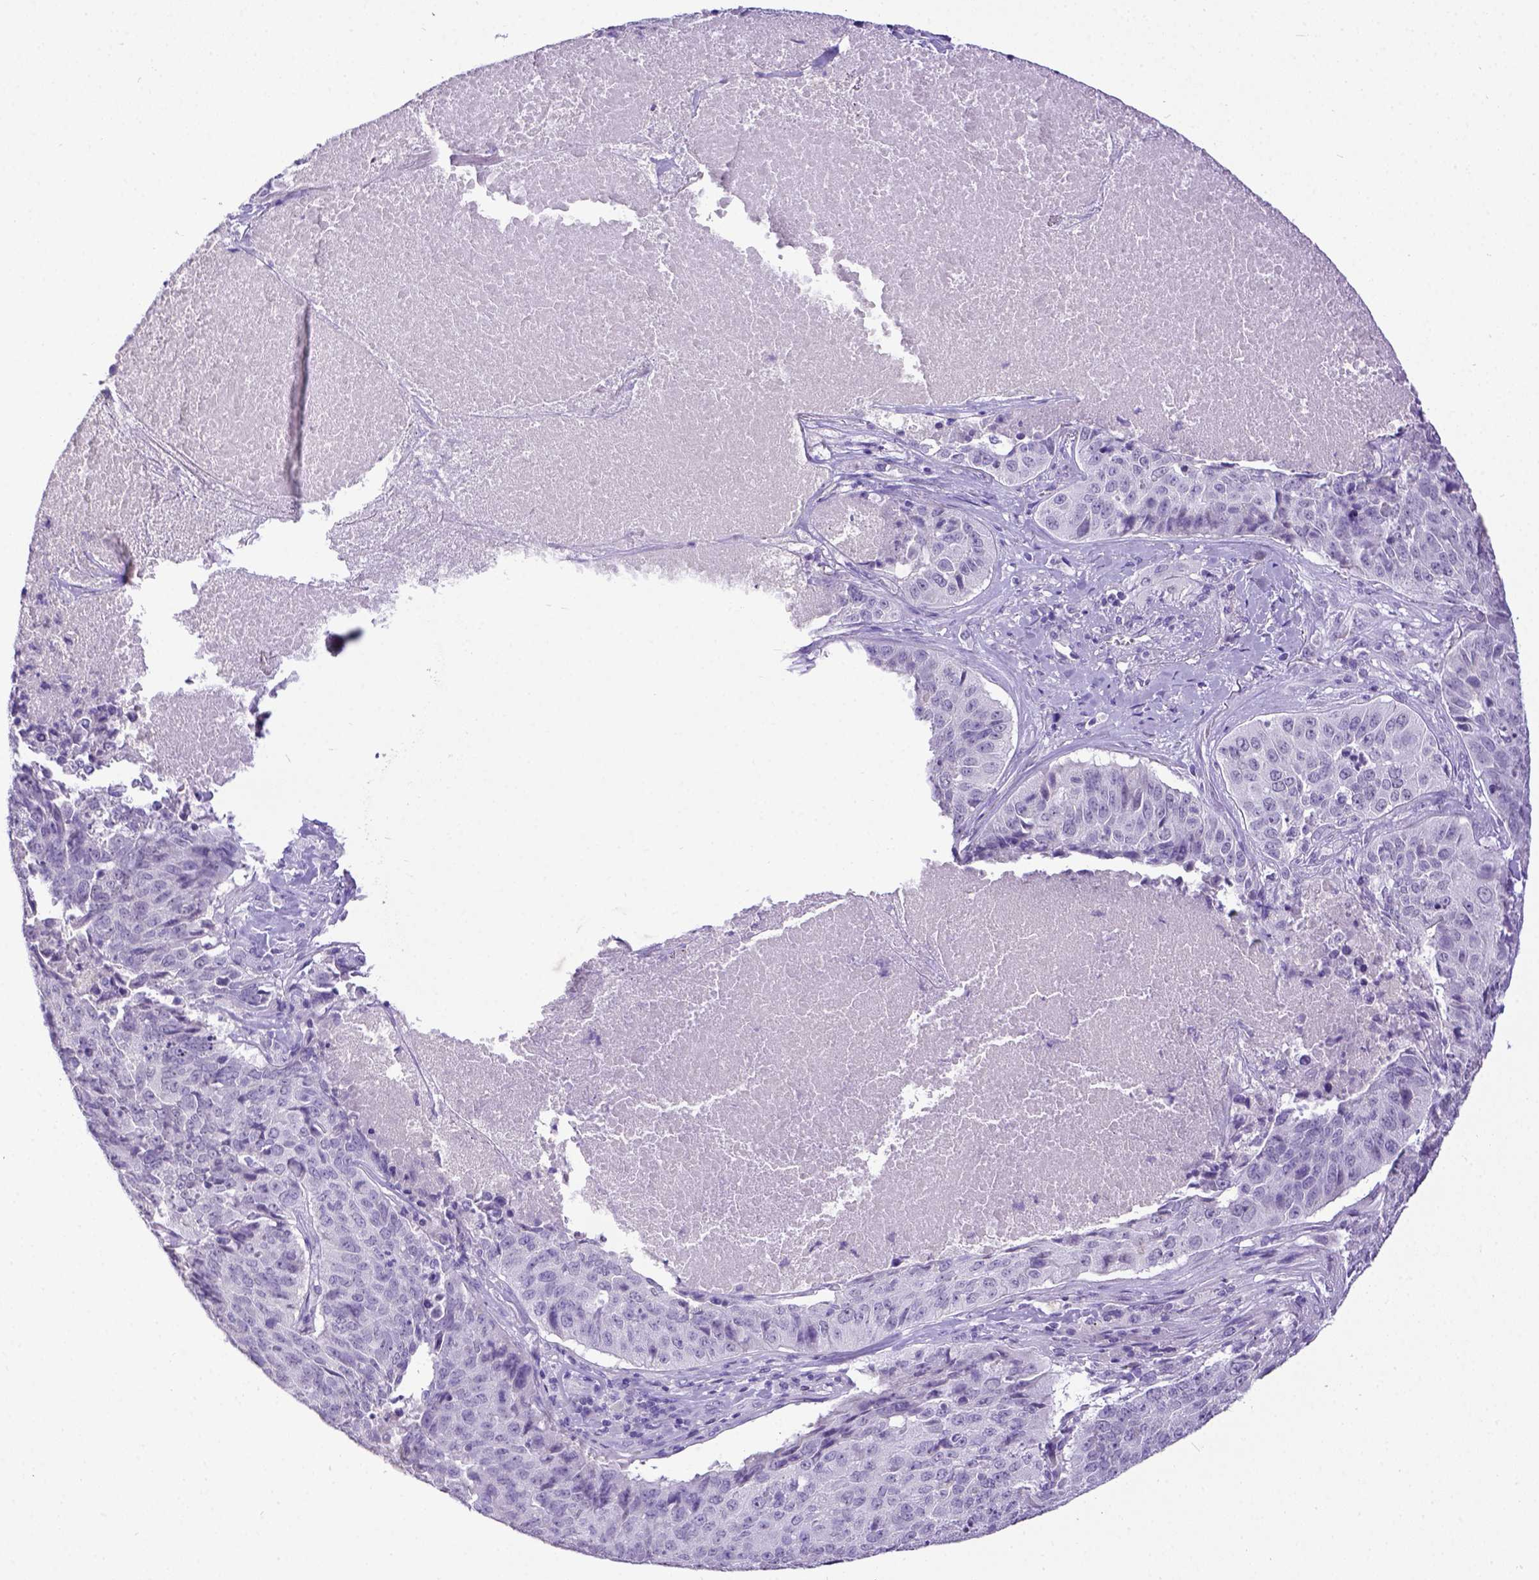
{"staining": {"intensity": "negative", "quantity": "none", "location": "none"}, "tissue": "lung cancer", "cell_type": "Tumor cells", "image_type": "cancer", "snomed": [{"axis": "morphology", "description": "Normal tissue, NOS"}, {"axis": "morphology", "description": "Squamous cell carcinoma, NOS"}, {"axis": "topography", "description": "Bronchus"}, {"axis": "topography", "description": "Lung"}], "caption": "This is an immunohistochemistry (IHC) histopathology image of lung squamous cell carcinoma. There is no positivity in tumor cells.", "gene": "ESR1", "patient": {"sex": "male", "age": 64}}